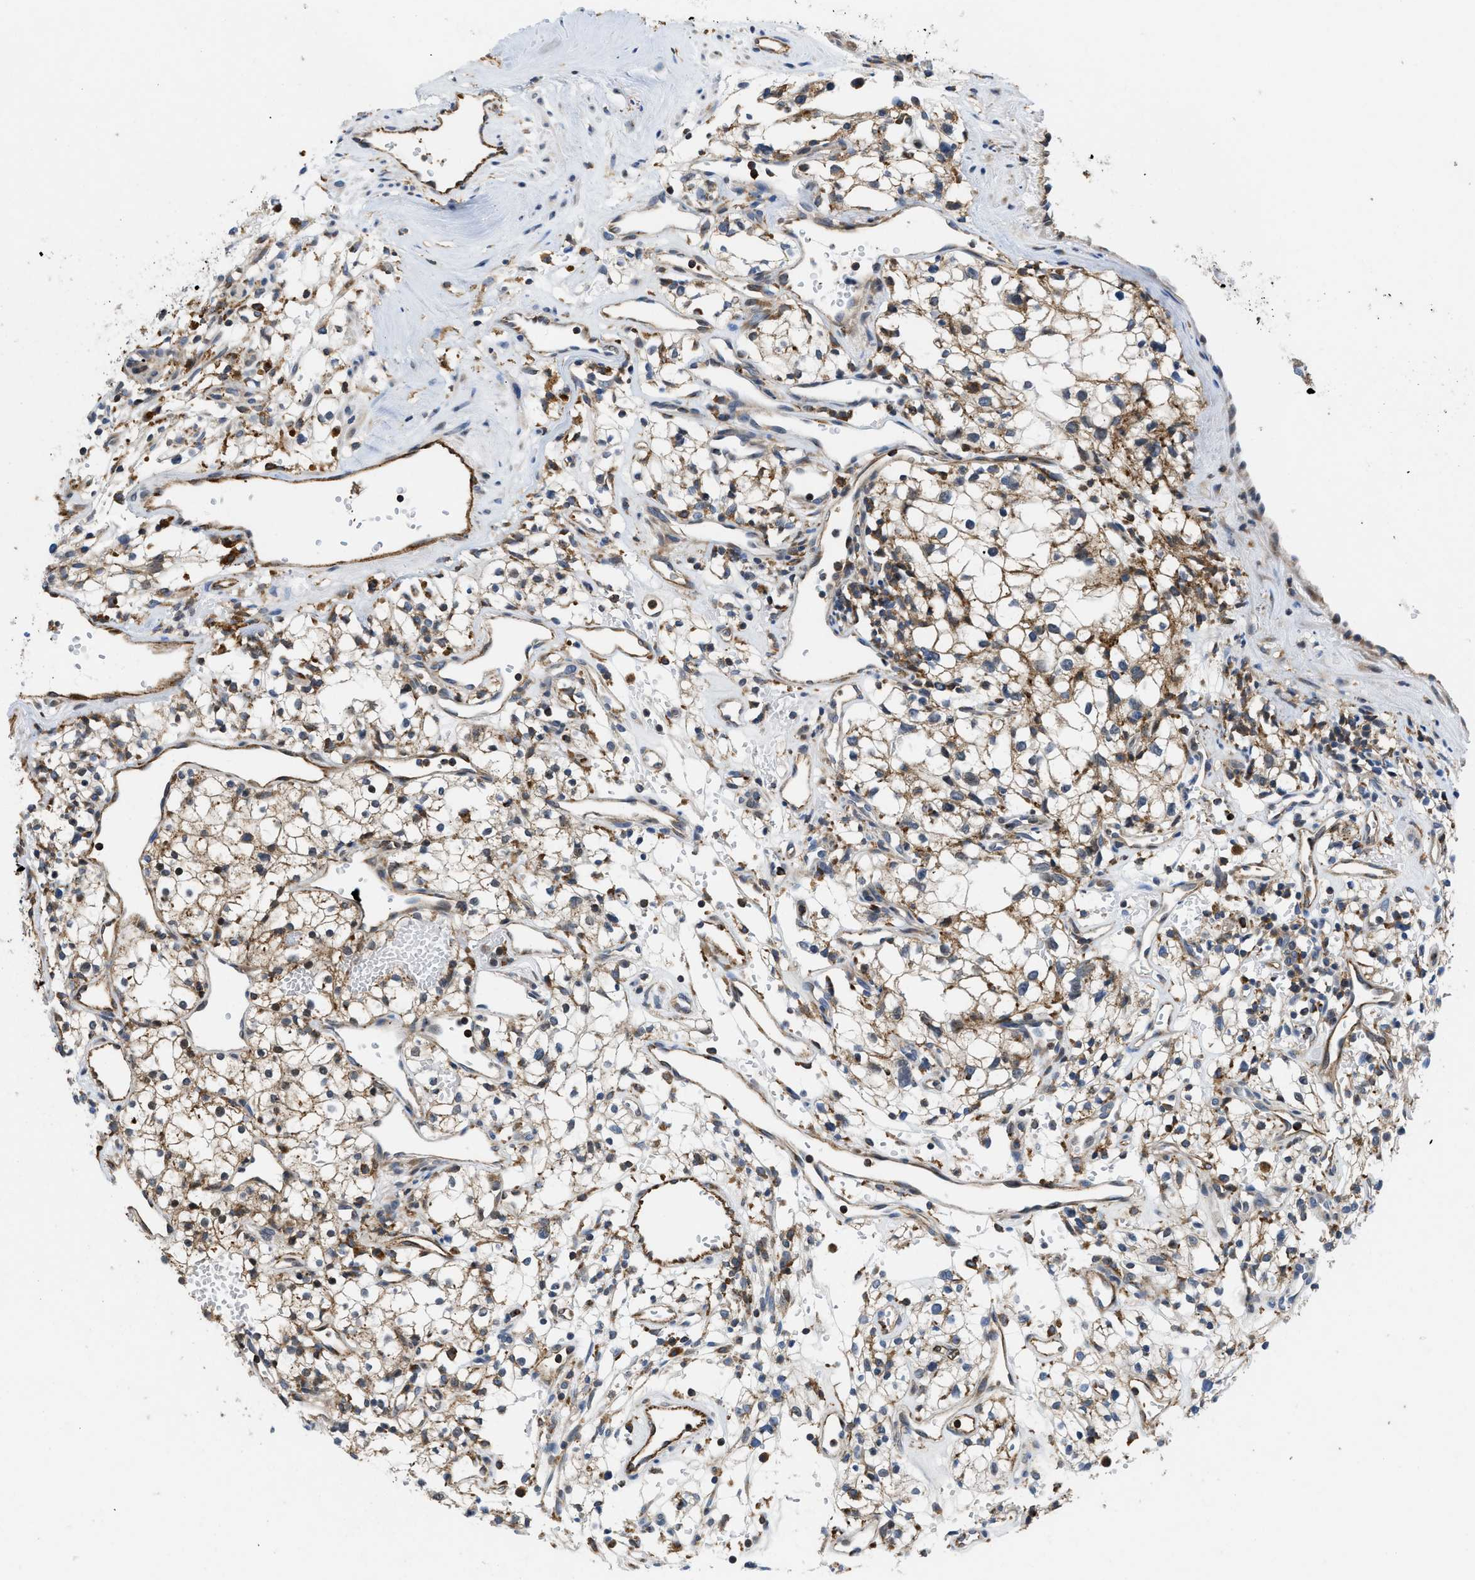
{"staining": {"intensity": "weak", "quantity": ">75%", "location": "cytoplasmic/membranous"}, "tissue": "renal cancer", "cell_type": "Tumor cells", "image_type": "cancer", "snomed": [{"axis": "morphology", "description": "Adenocarcinoma, NOS"}, {"axis": "topography", "description": "Kidney"}], "caption": "Renal cancer stained with immunohistochemistry (IHC) demonstrates weak cytoplasmic/membranous expression in about >75% of tumor cells. (DAB (3,3'-diaminobenzidine) IHC, brown staining for protein, blue staining for nuclei).", "gene": "ENPP4", "patient": {"sex": "male", "age": 59}}